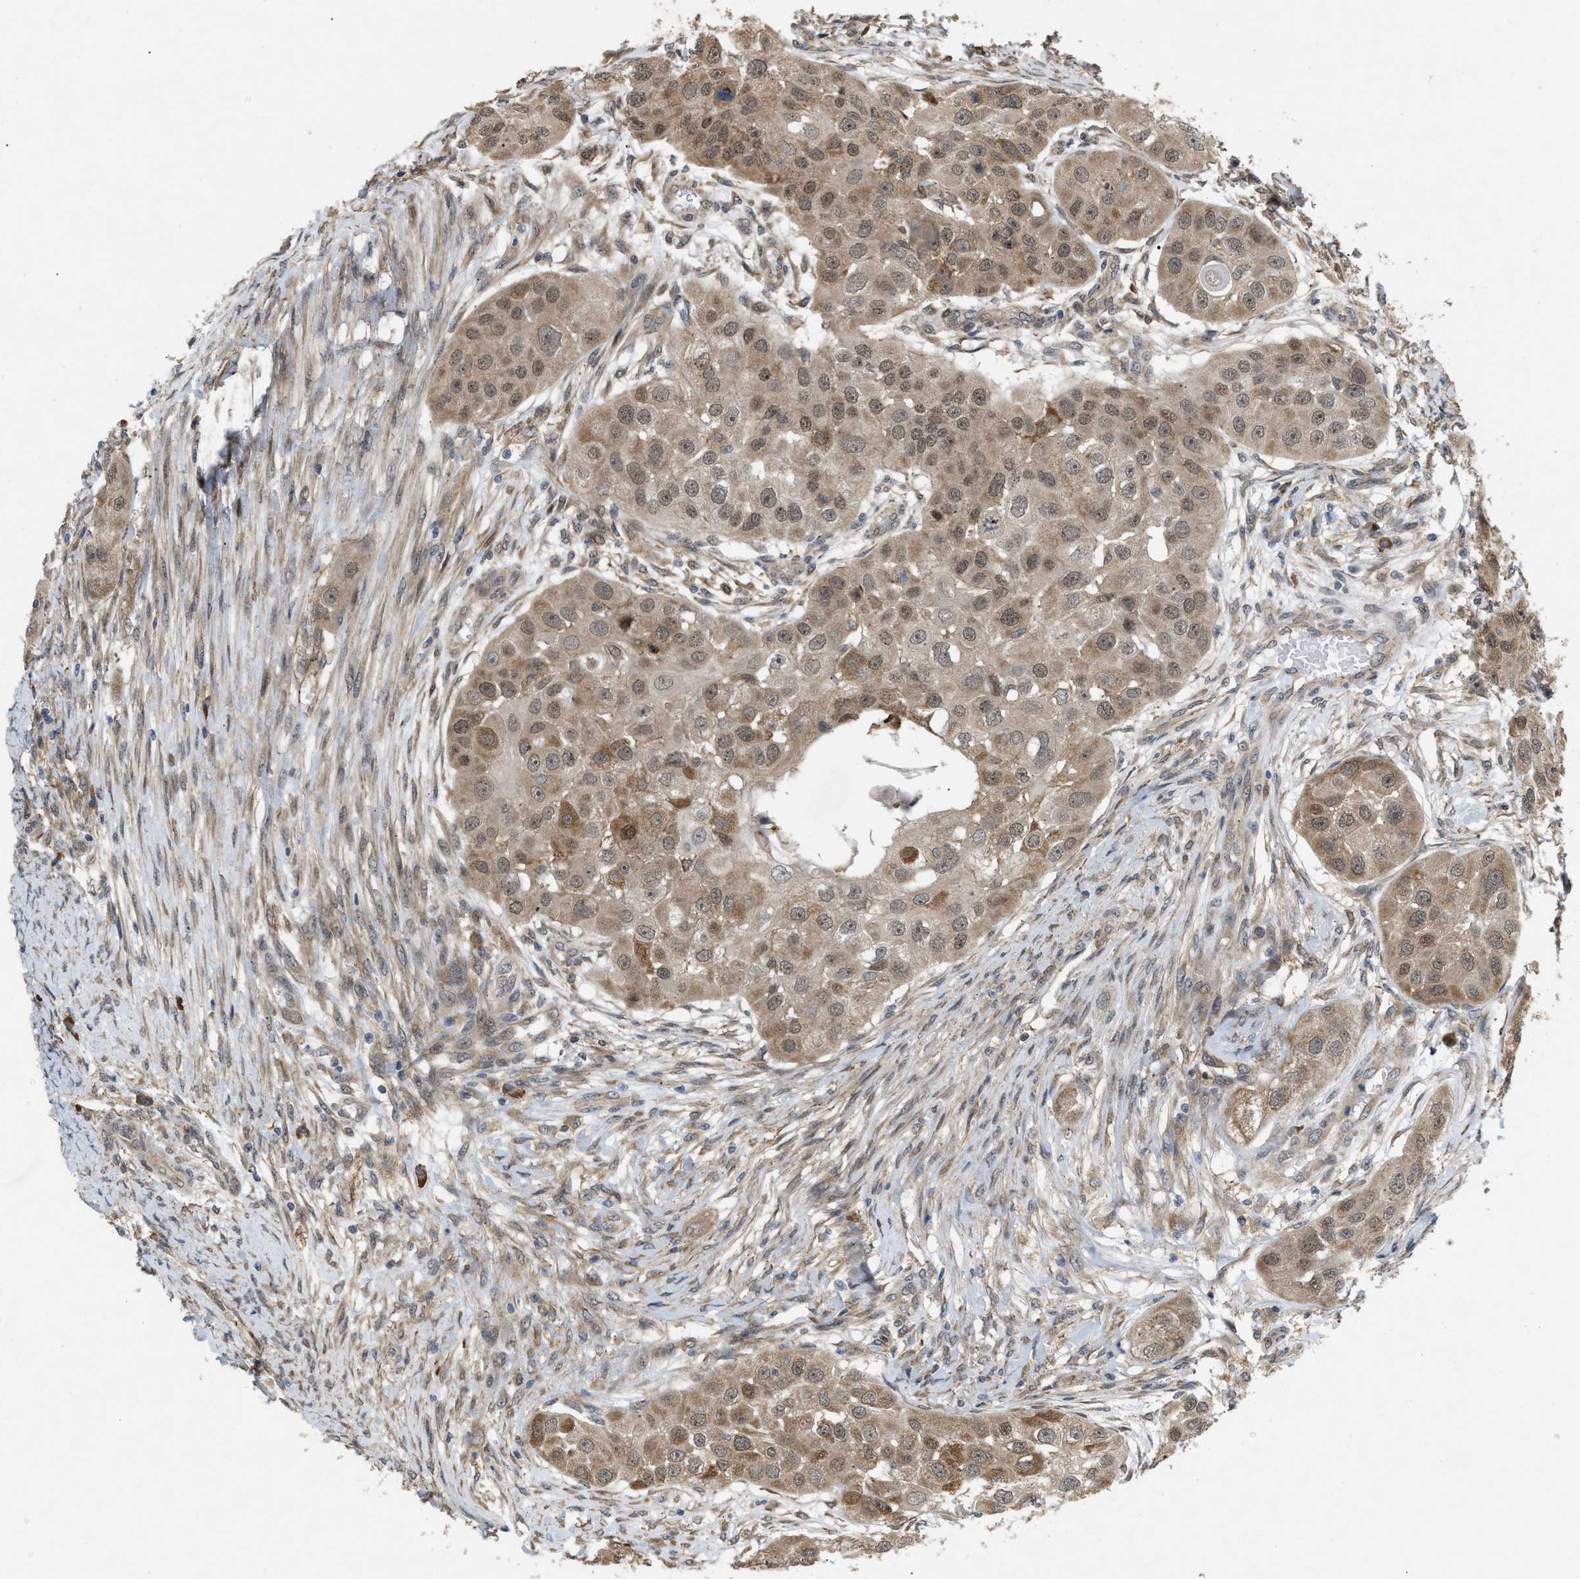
{"staining": {"intensity": "moderate", "quantity": ">75%", "location": "cytoplasmic/membranous"}, "tissue": "head and neck cancer", "cell_type": "Tumor cells", "image_type": "cancer", "snomed": [{"axis": "morphology", "description": "Normal tissue, NOS"}, {"axis": "morphology", "description": "Squamous cell carcinoma, NOS"}, {"axis": "topography", "description": "Skeletal muscle"}, {"axis": "topography", "description": "Head-Neck"}], "caption": "Immunohistochemistry histopathology image of neoplastic tissue: human head and neck squamous cell carcinoma stained using immunohistochemistry displays medium levels of moderate protein expression localized specifically in the cytoplasmic/membranous of tumor cells, appearing as a cytoplasmic/membranous brown color.", "gene": "MFSD6", "patient": {"sex": "male", "age": 51}}